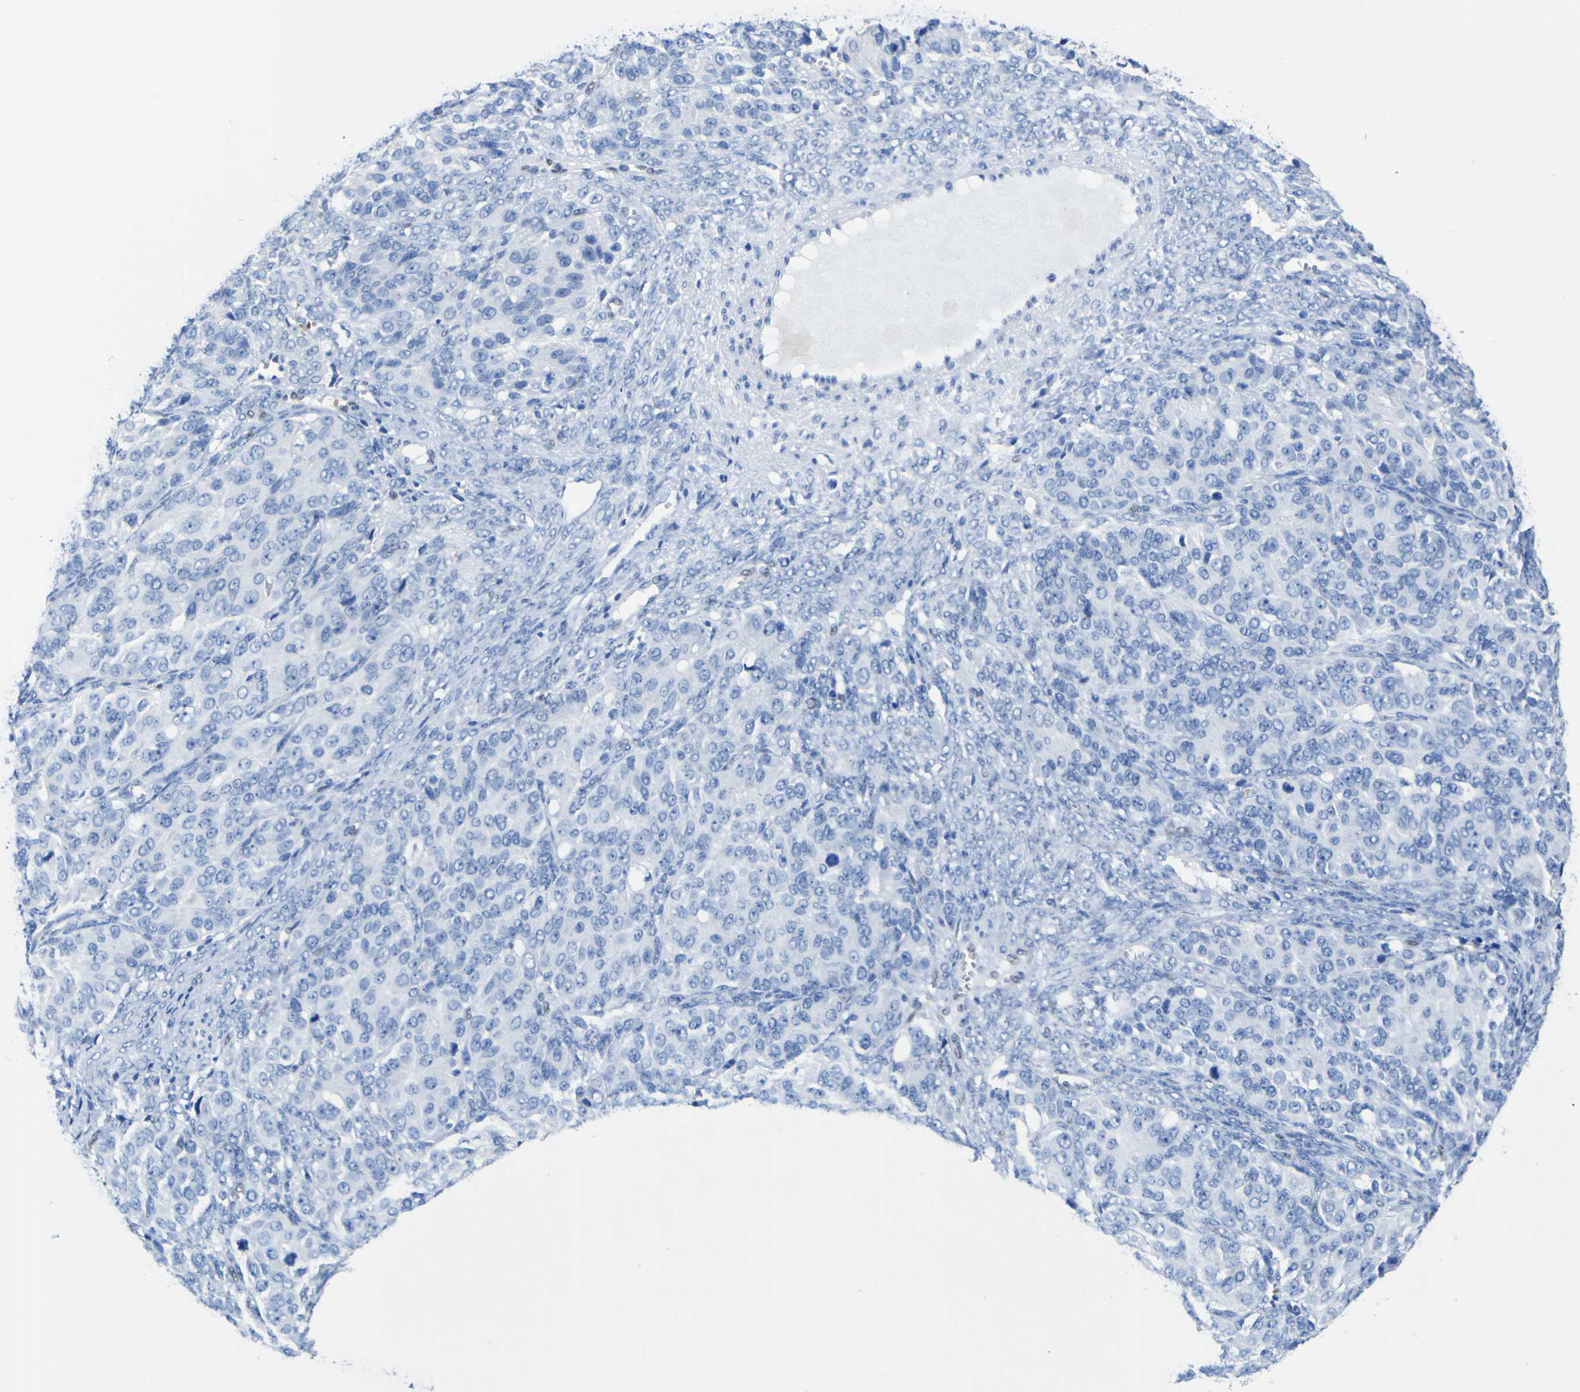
{"staining": {"intensity": "negative", "quantity": "none", "location": "none"}, "tissue": "ovarian cancer", "cell_type": "Tumor cells", "image_type": "cancer", "snomed": [{"axis": "morphology", "description": "Carcinoma, endometroid"}, {"axis": "topography", "description": "Ovary"}], "caption": "This is a photomicrograph of immunohistochemistry (IHC) staining of ovarian cancer, which shows no positivity in tumor cells. Brightfield microscopy of immunohistochemistry stained with DAB (brown) and hematoxylin (blue), captured at high magnification.", "gene": "DACH1", "patient": {"sex": "female", "age": 51}}